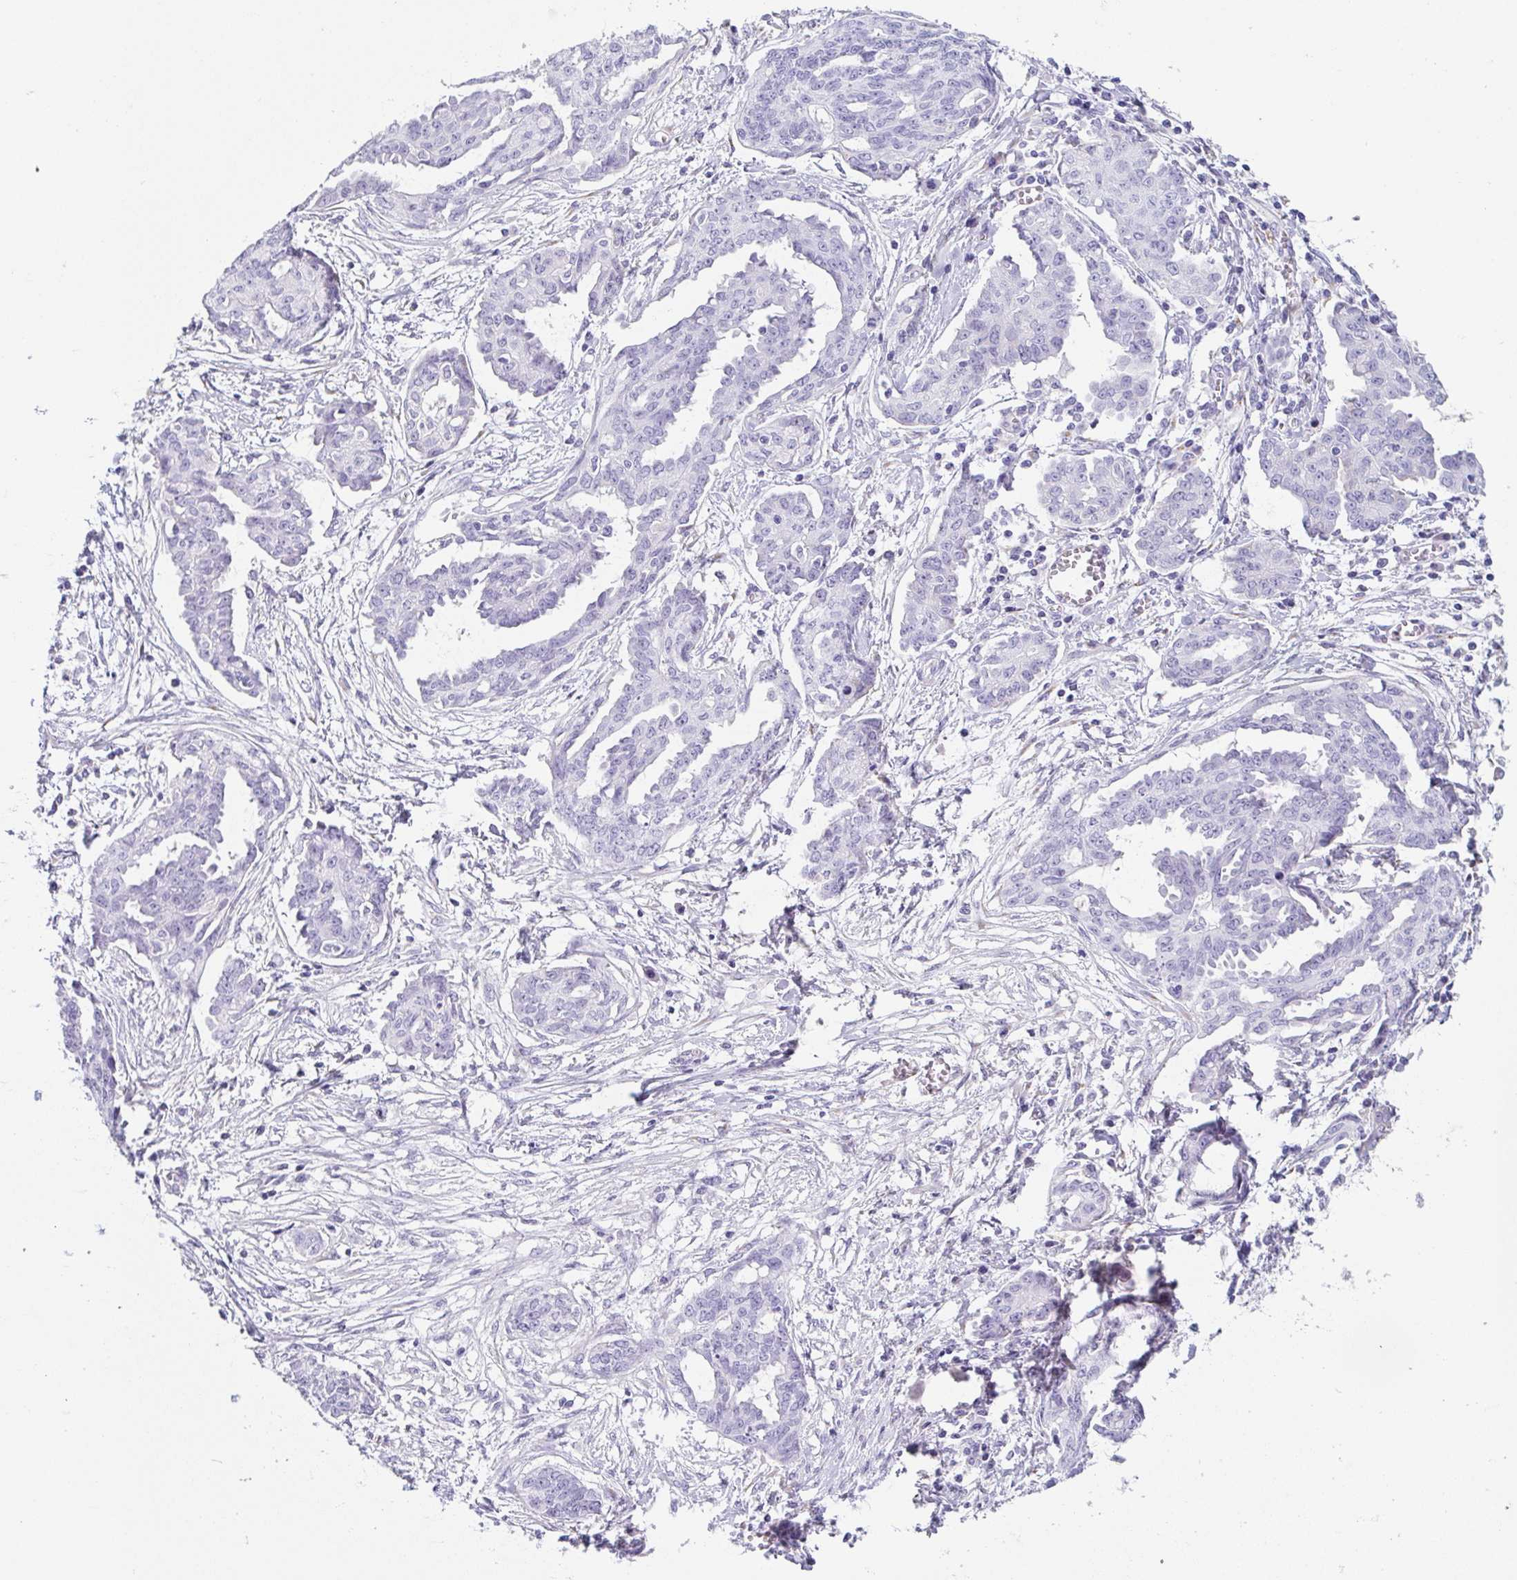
{"staining": {"intensity": "negative", "quantity": "none", "location": "none"}, "tissue": "ovarian cancer", "cell_type": "Tumor cells", "image_type": "cancer", "snomed": [{"axis": "morphology", "description": "Cystadenocarcinoma, serous, NOS"}, {"axis": "topography", "description": "Ovary"}], "caption": "A high-resolution micrograph shows IHC staining of serous cystadenocarcinoma (ovarian), which exhibits no significant staining in tumor cells. (DAB immunohistochemistry, high magnification).", "gene": "LDLRAD1", "patient": {"sex": "female", "age": 71}}